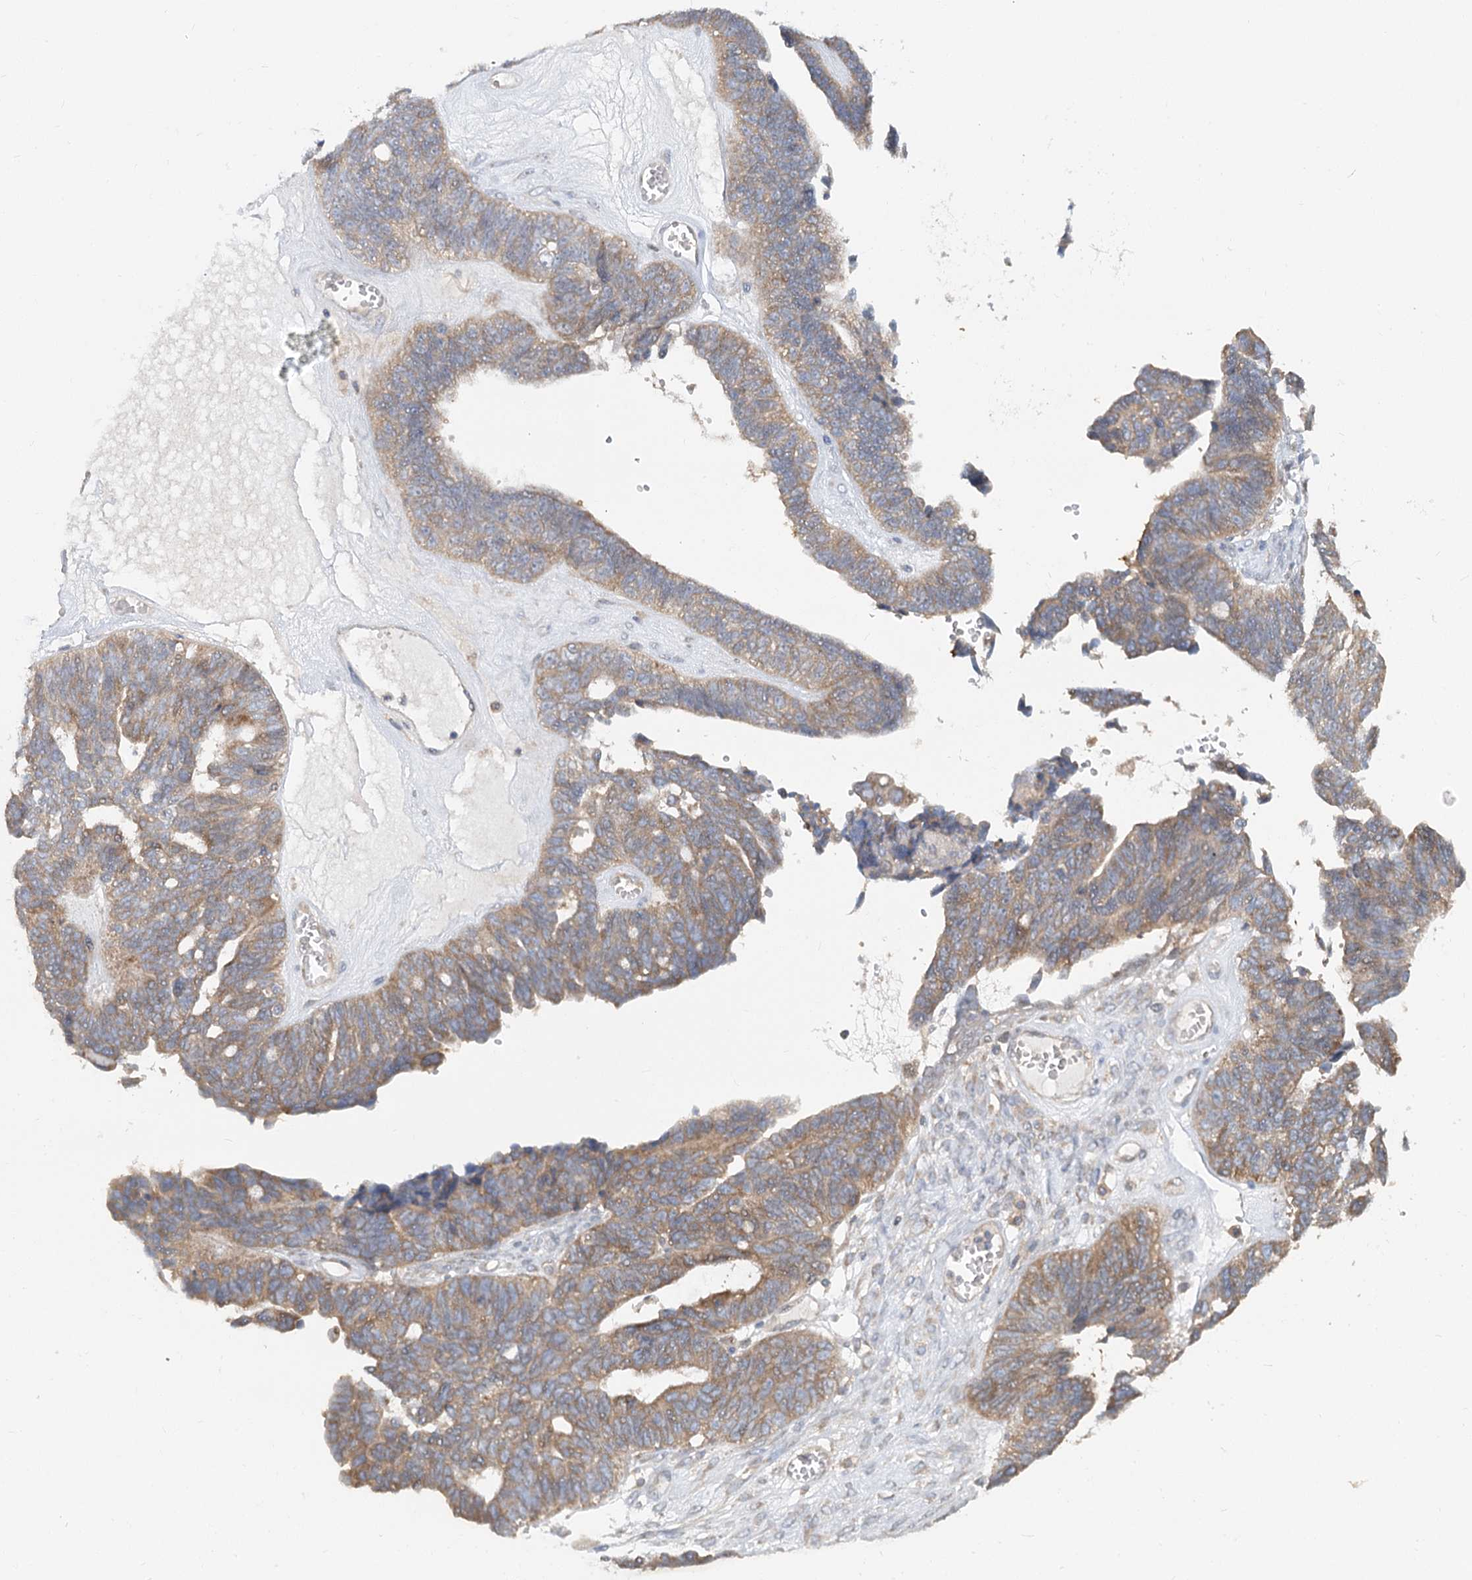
{"staining": {"intensity": "weak", "quantity": ">75%", "location": "cytoplasmic/membranous"}, "tissue": "ovarian cancer", "cell_type": "Tumor cells", "image_type": "cancer", "snomed": [{"axis": "morphology", "description": "Cystadenocarcinoma, serous, NOS"}, {"axis": "topography", "description": "Ovary"}], "caption": "Ovarian serous cystadenocarcinoma tissue exhibits weak cytoplasmic/membranous staining in about >75% of tumor cells", "gene": "PAIP2", "patient": {"sex": "female", "age": 79}}